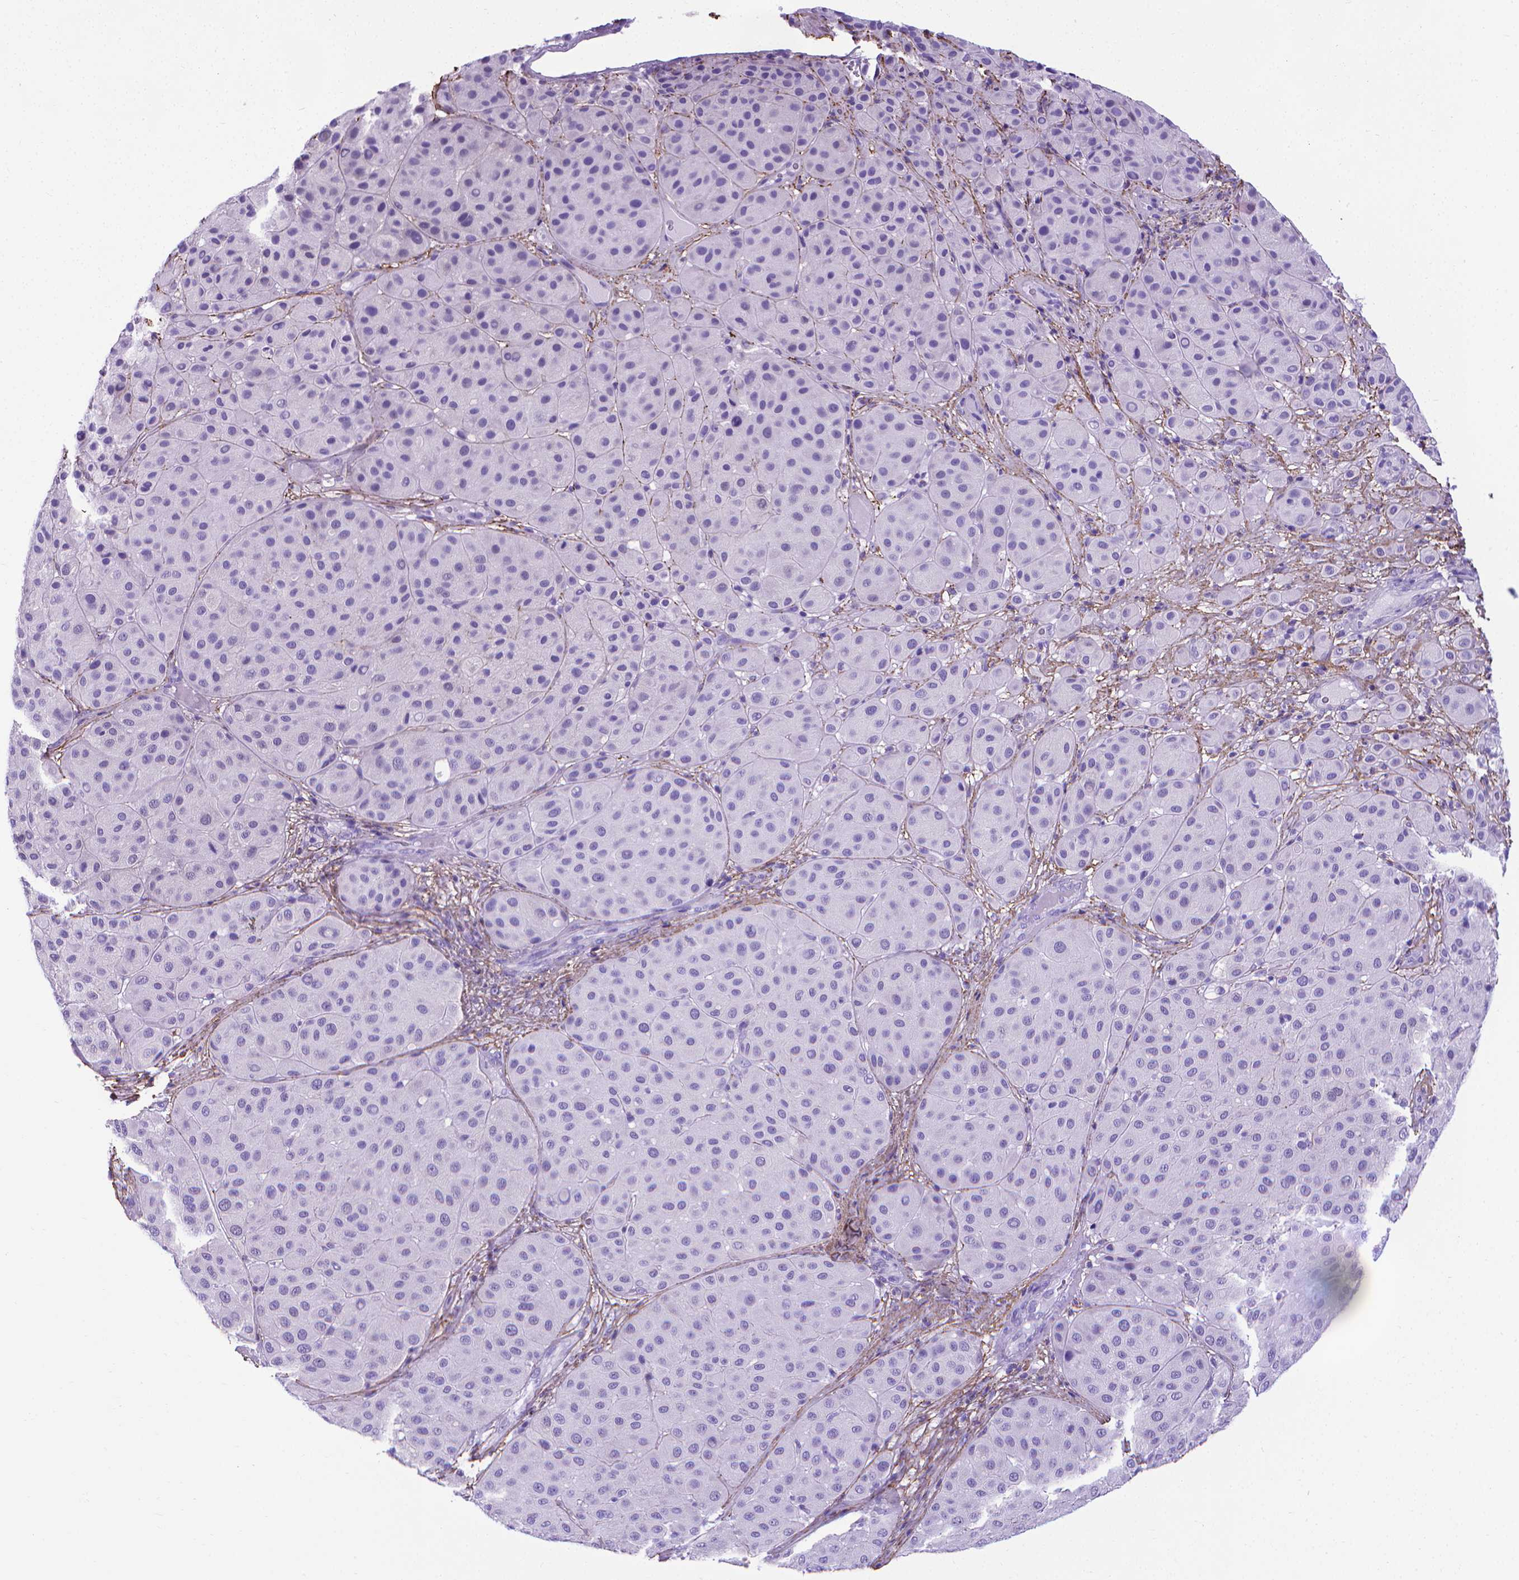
{"staining": {"intensity": "negative", "quantity": "none", "location": "none"}, "tissue": "melanoma", "cell_type": "Tumor cells", "image_type": "cancer", "snomed": [{"axis": "morphology", "description": "Malignant melanoma, Metastatic site"}, {"axis": "topography", "description": "Smooth muscle"}], "caption": "There is no significant positivity in tumor cells of malignant melanoma (metastatic site).", "gene": "MFAP2", "patient": {"sex": "male", "age": 41}}